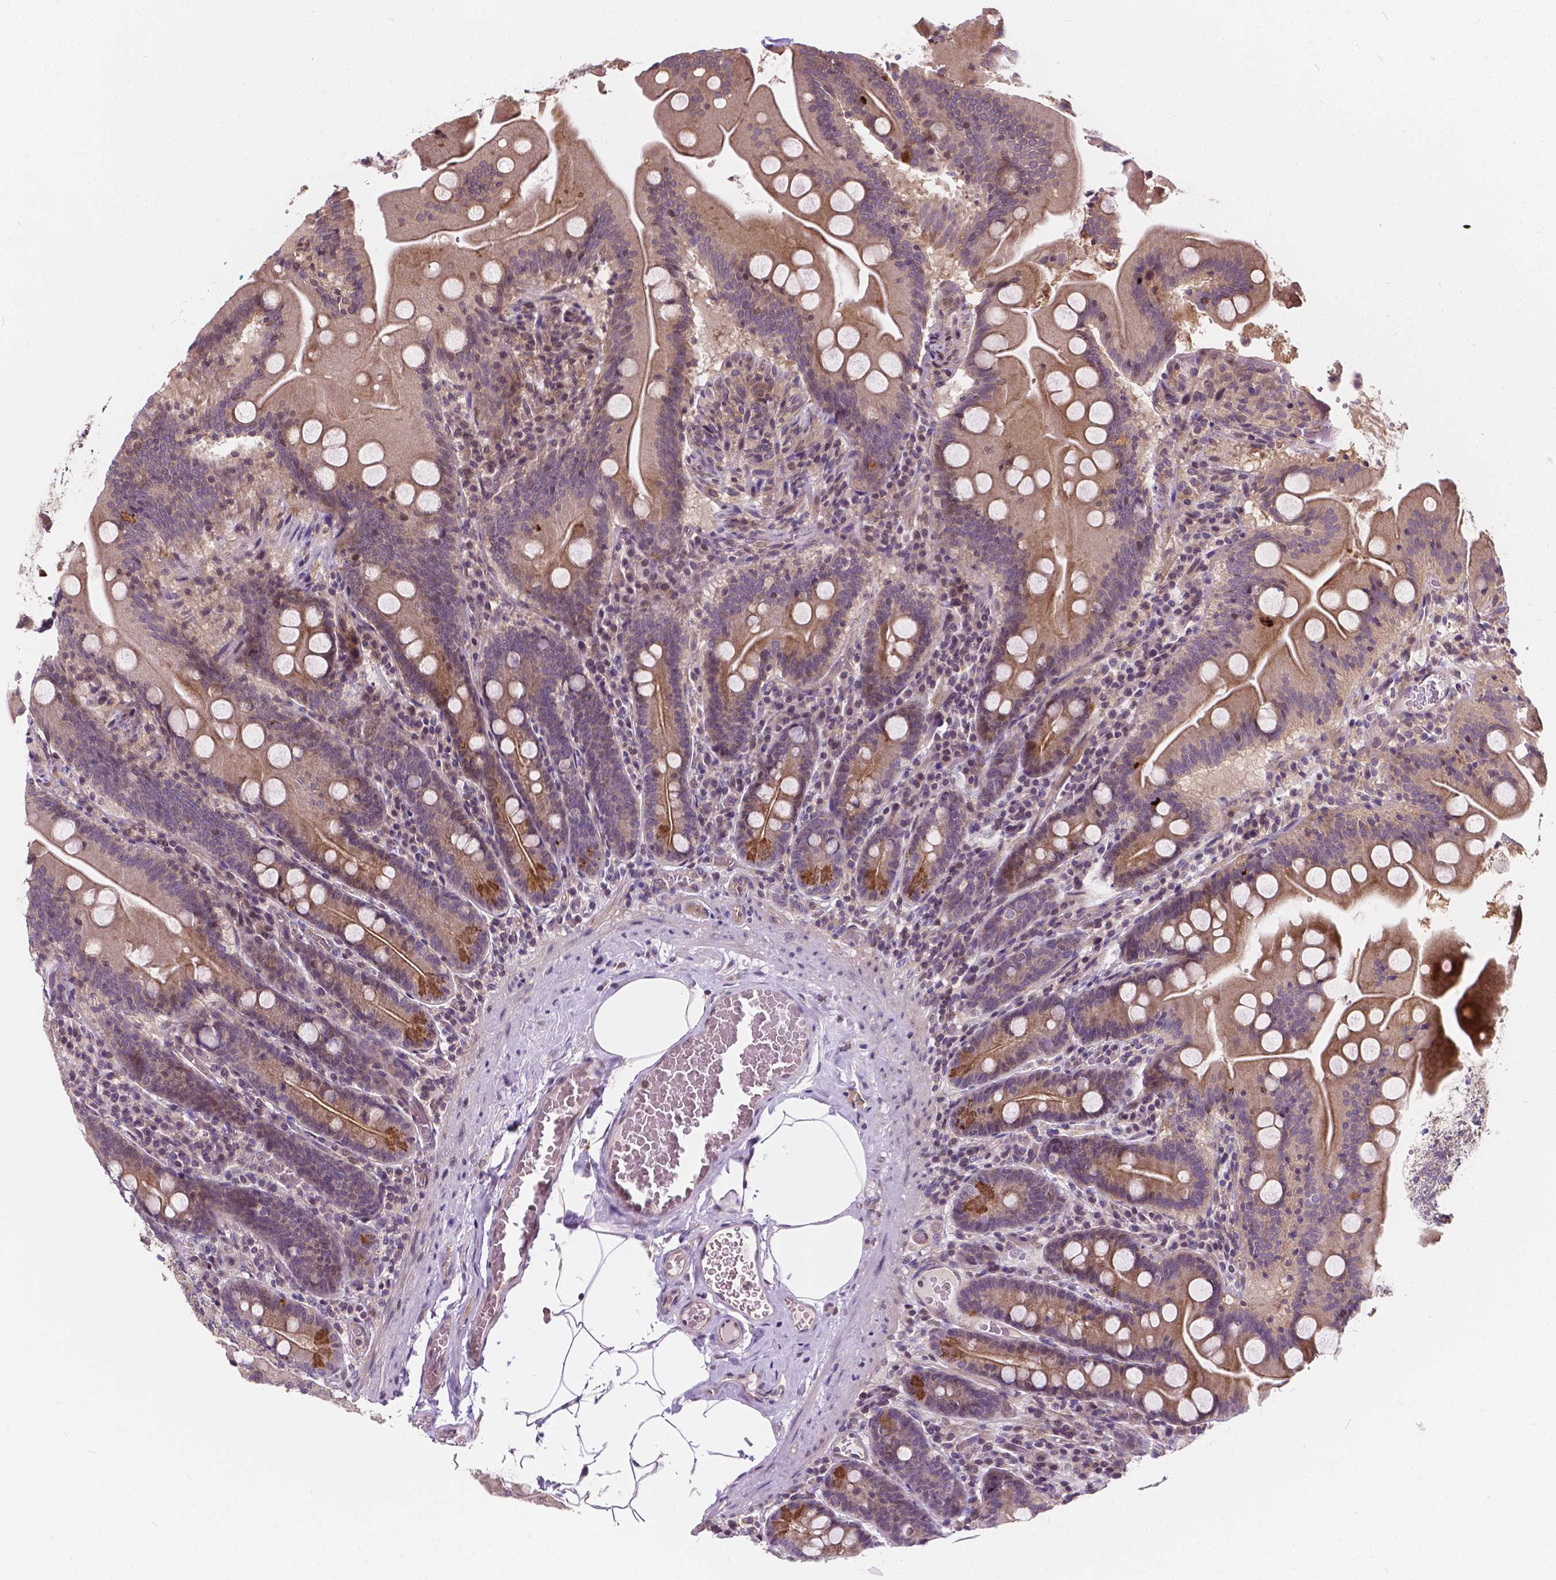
{"staining": {"intensity": "moderate", "quantity": ">75%", "location": "cytoplasmic/membranous"}, "tissue": "small intestine", "cell_type": "Glandular cells", "image_type": "normal", "snomed": [{"axis": "morphology", "description": "Normal tissue, NOS"}, {"axis": "topography", "description": "Small intestine"}], "caption": "Moderate cytoplasmic/membranous protein positivity is appreciated in about >75% of glandular cells in small intestine.", "gene": "INPP5E", "patient": {"sex": "male", "age": 37}}